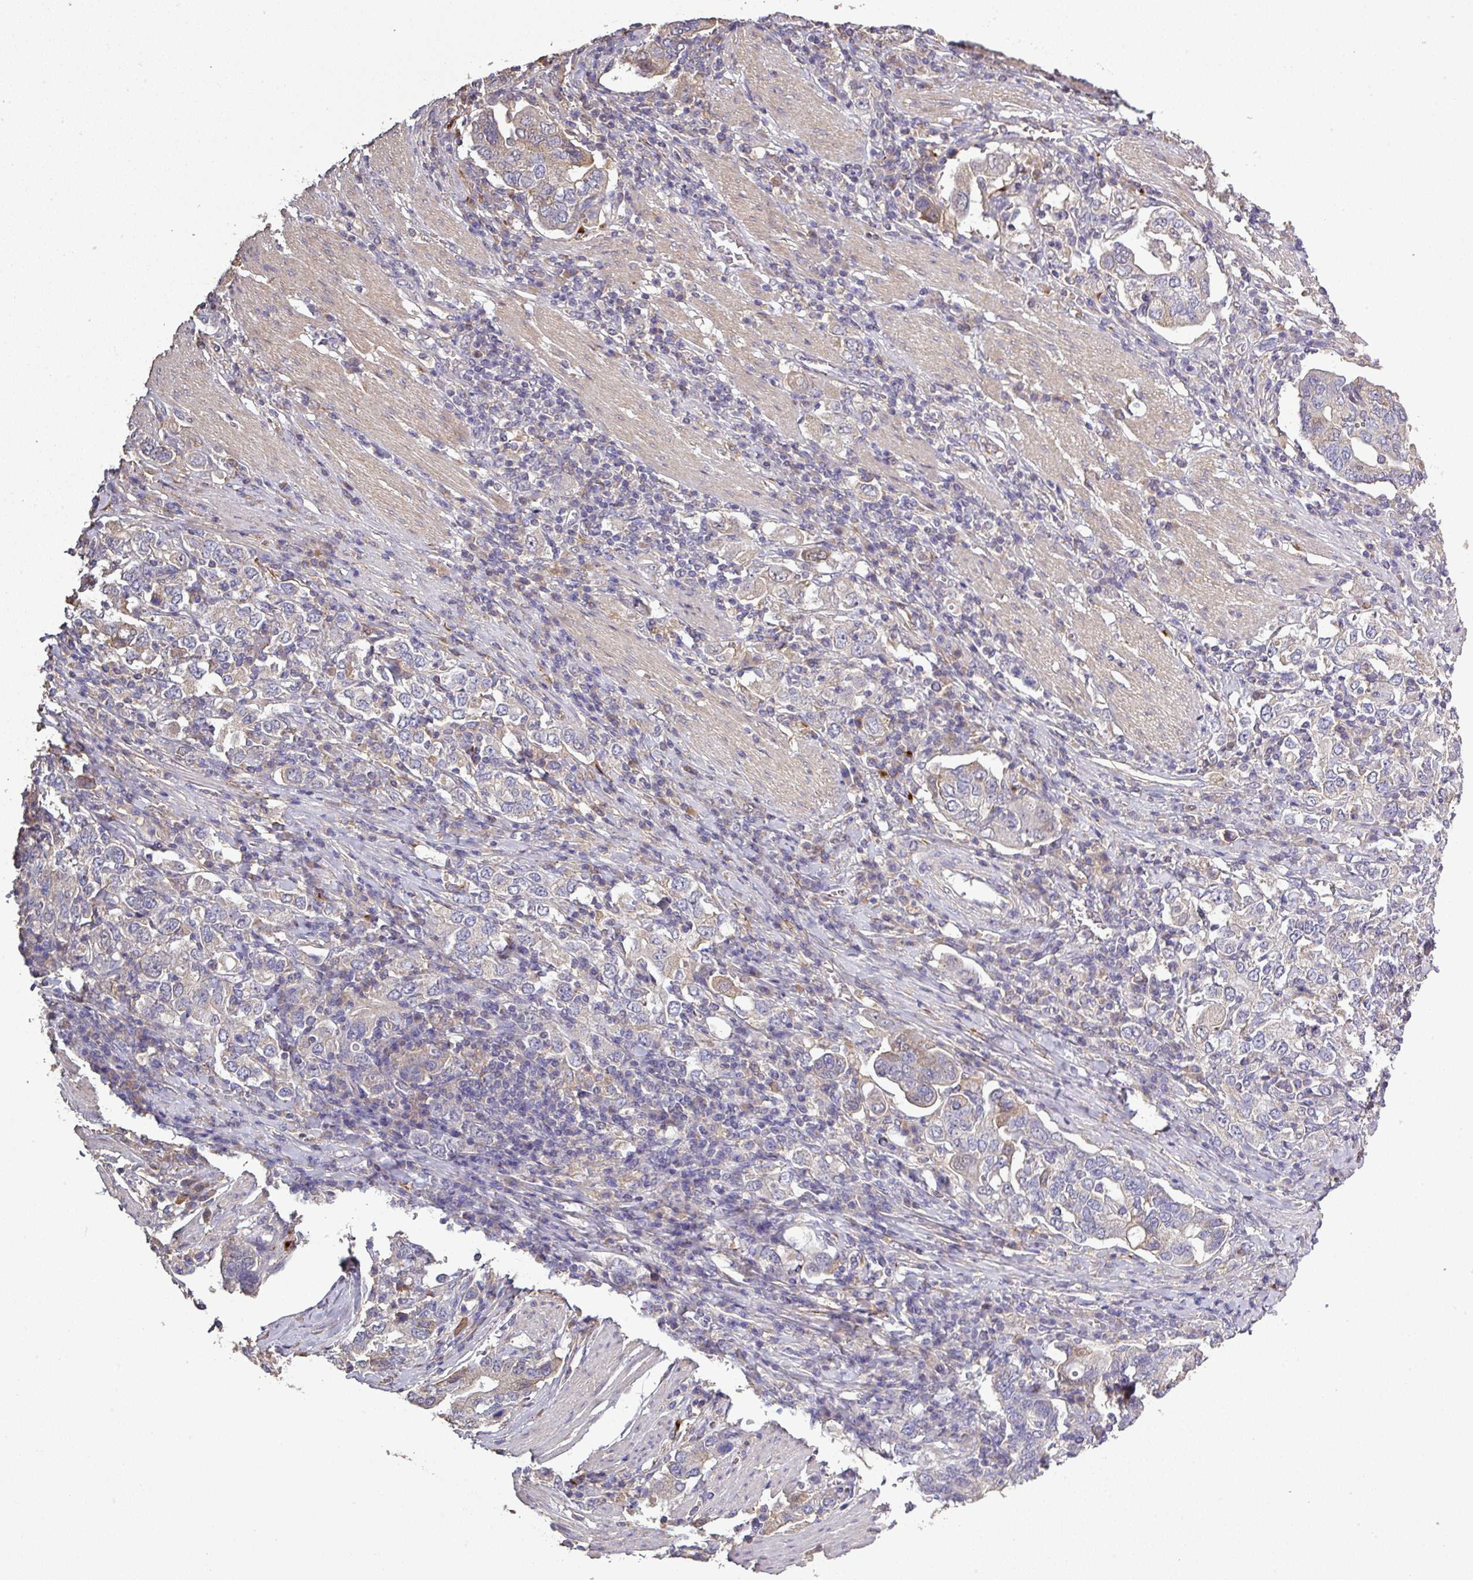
{"staining": {"intensity": "weak", "quantity": "<25%", "location": "cytoplasmic/membranous"}, "tissue": "stomach cancer", "cell_type": "Tumor cells", "image_type": "cancer", "snomed": [{"axis": "morphology", "description": "Adenocarcinoma, NOS"}, {"axis": "topography", "description": "Stomach, upper"}, {"axis": "topography", "description": "Stomach"}], "caption": "A histopathology image of stomach adenocarcinoma stained for a protein exhibits no brown staining in tumor cells.", "gene": "ISLR", "patient": {"sex": "male", "age": 62}}